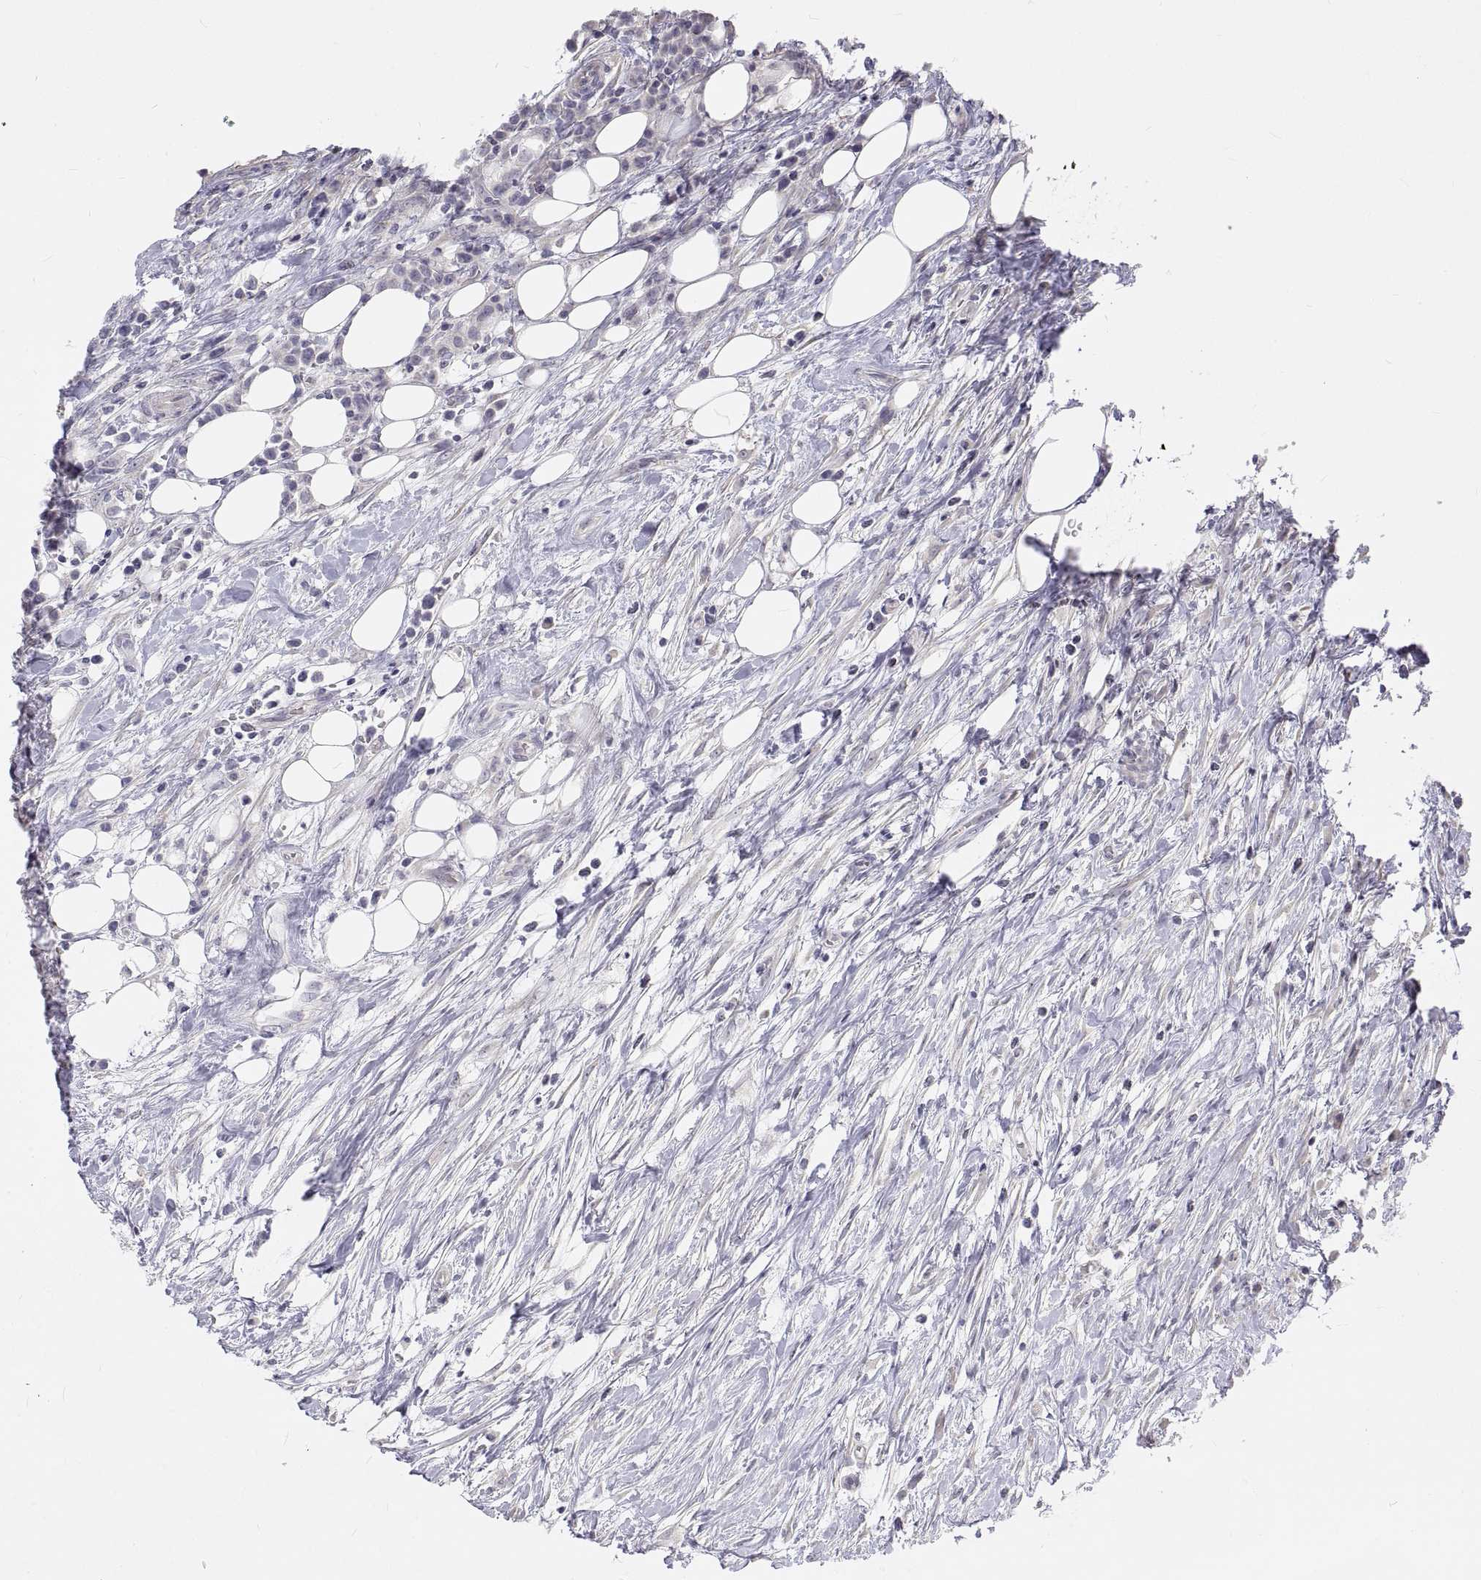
{"staining": {"intensity": "negative", "quantity": "none", "location": "none"}, "tissue": "lymphoma", "cell_type": "Tumor cells", "image_type": "cancer", "snomed": [{"axis": "morphology", "description": "Malignant lymphoma, non-Hodgkin's type, High grade"}, {"axis": "topography", "description": "Soft tissue"}], "caption": "Tumor cells are negative for protein expression in human high-grade malignant lymphoma, non-Hodgkin's type.", "gene": "ANO2", "patient": {"sex": "female", "age": 56}}